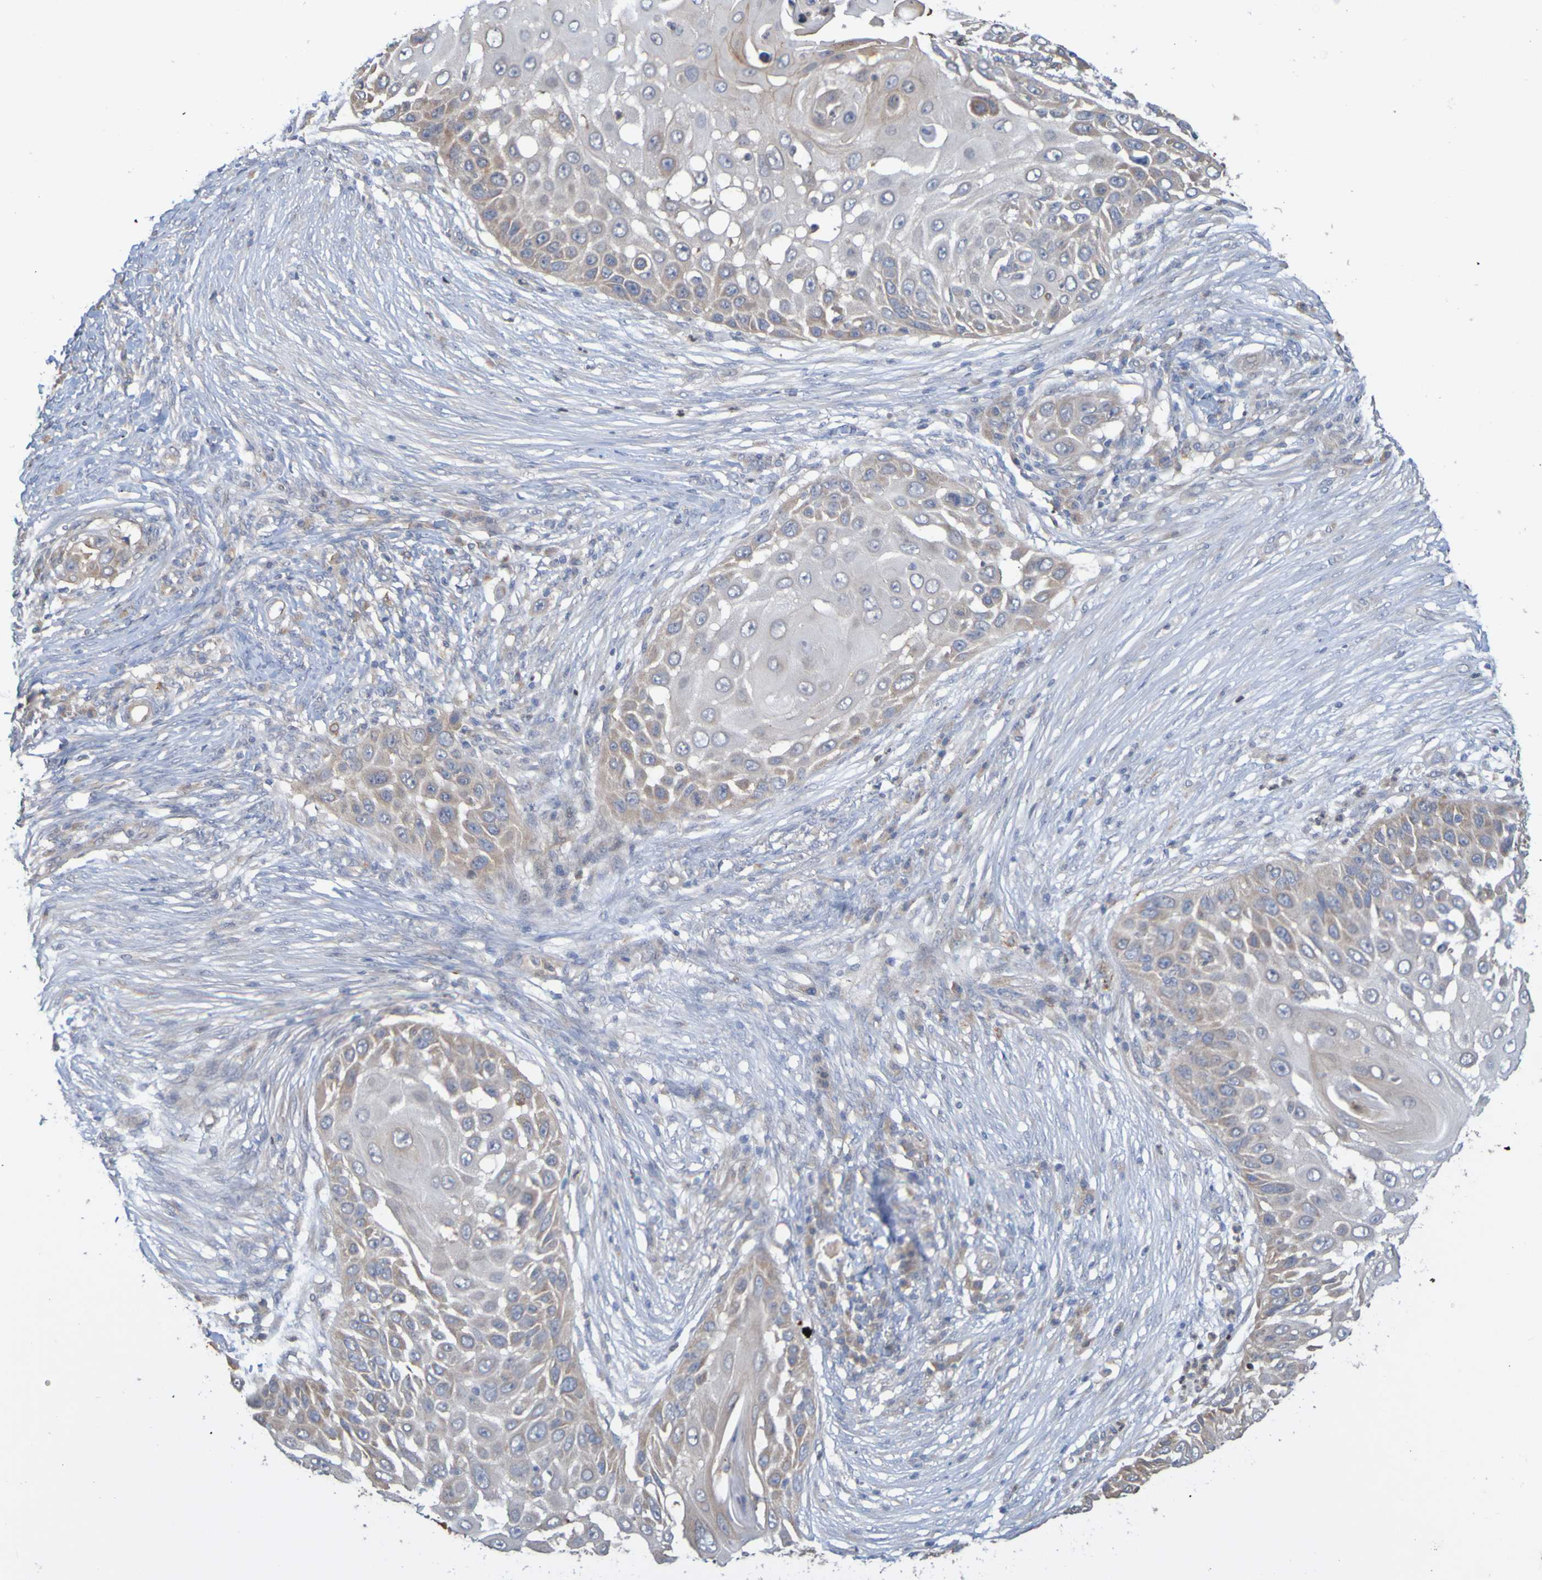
{"staining": {"intensity": "weak", "quantity": "<25%", "location": "cytoplasmic/membranous"}, "tissue": "skin cancer", "cell_type": "Tumor cells", "image_type": "cancer", "snomed": [{"axis": "morphology", "description": "Squamous cell carcinoma, NOS"}, {"axis": "topography", "description": "Skin"}], "caption": "An immunohistochemistry photomicrograph of skin cancer is shown. There is no staining in tumor cells of skin cancer.", "gene": "NAV2", "patient": {"sex": "female", "age": 44}}